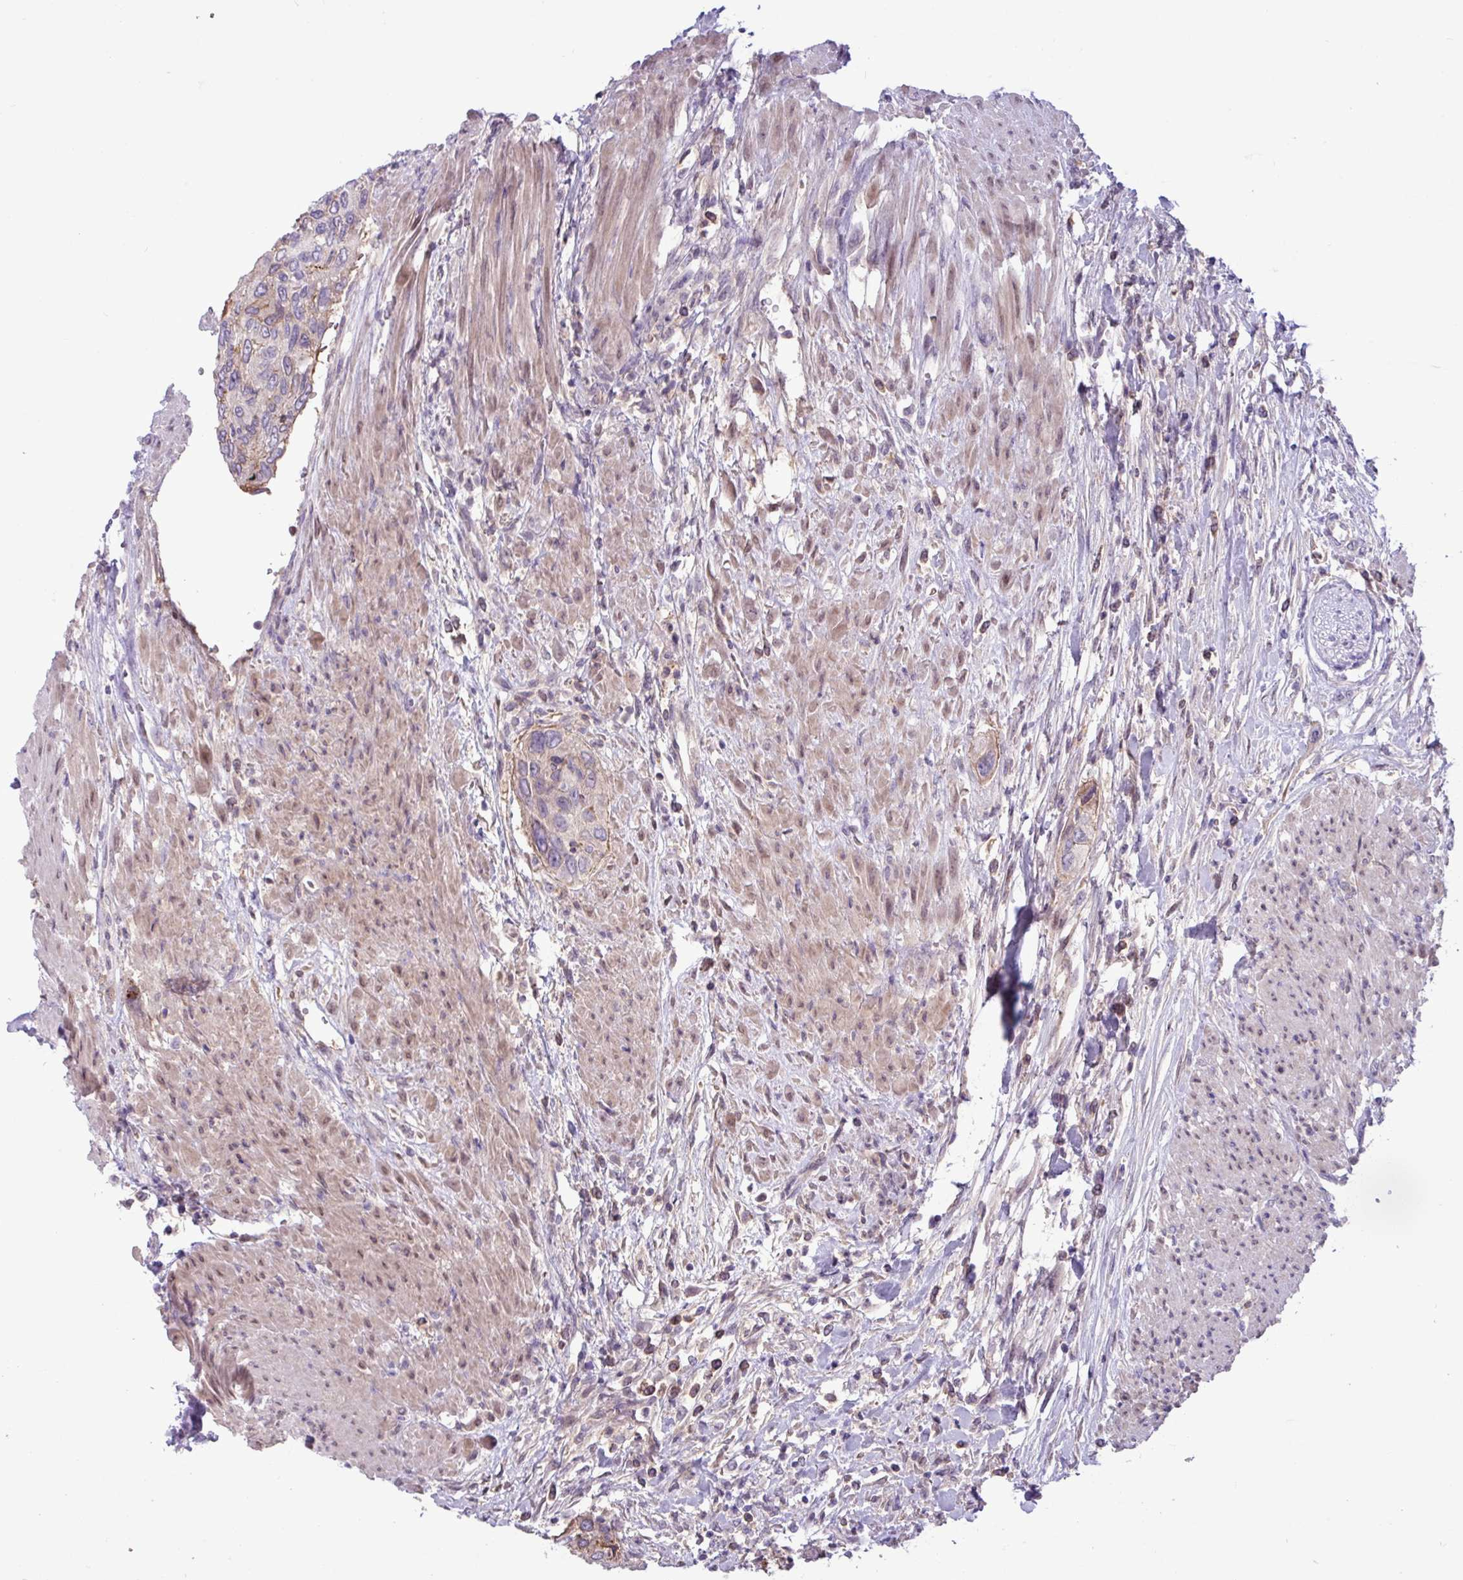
{"staining": {"intensity": "moderate", "quantity": "<25%", "location": "cytoplasmic/membranous"}, "tissue": "urothelial cancer", "cell_type": "Tumor cells", "image_type": "cancer", "snomed": [{"axis": "morphology", "description": "Urothelial carcinoma, High grade"}, {"axis": "topography", "description": "Urinary bladder"}], "caption": "Protein staining by immunohistochemistry demonstrates moderate cytoplasmic/membranous expression in approximately <25% of tumor cells in urothelial cancer.", "gene": "PNLDC1", "patient": {"sex": "female", "age": 60}}